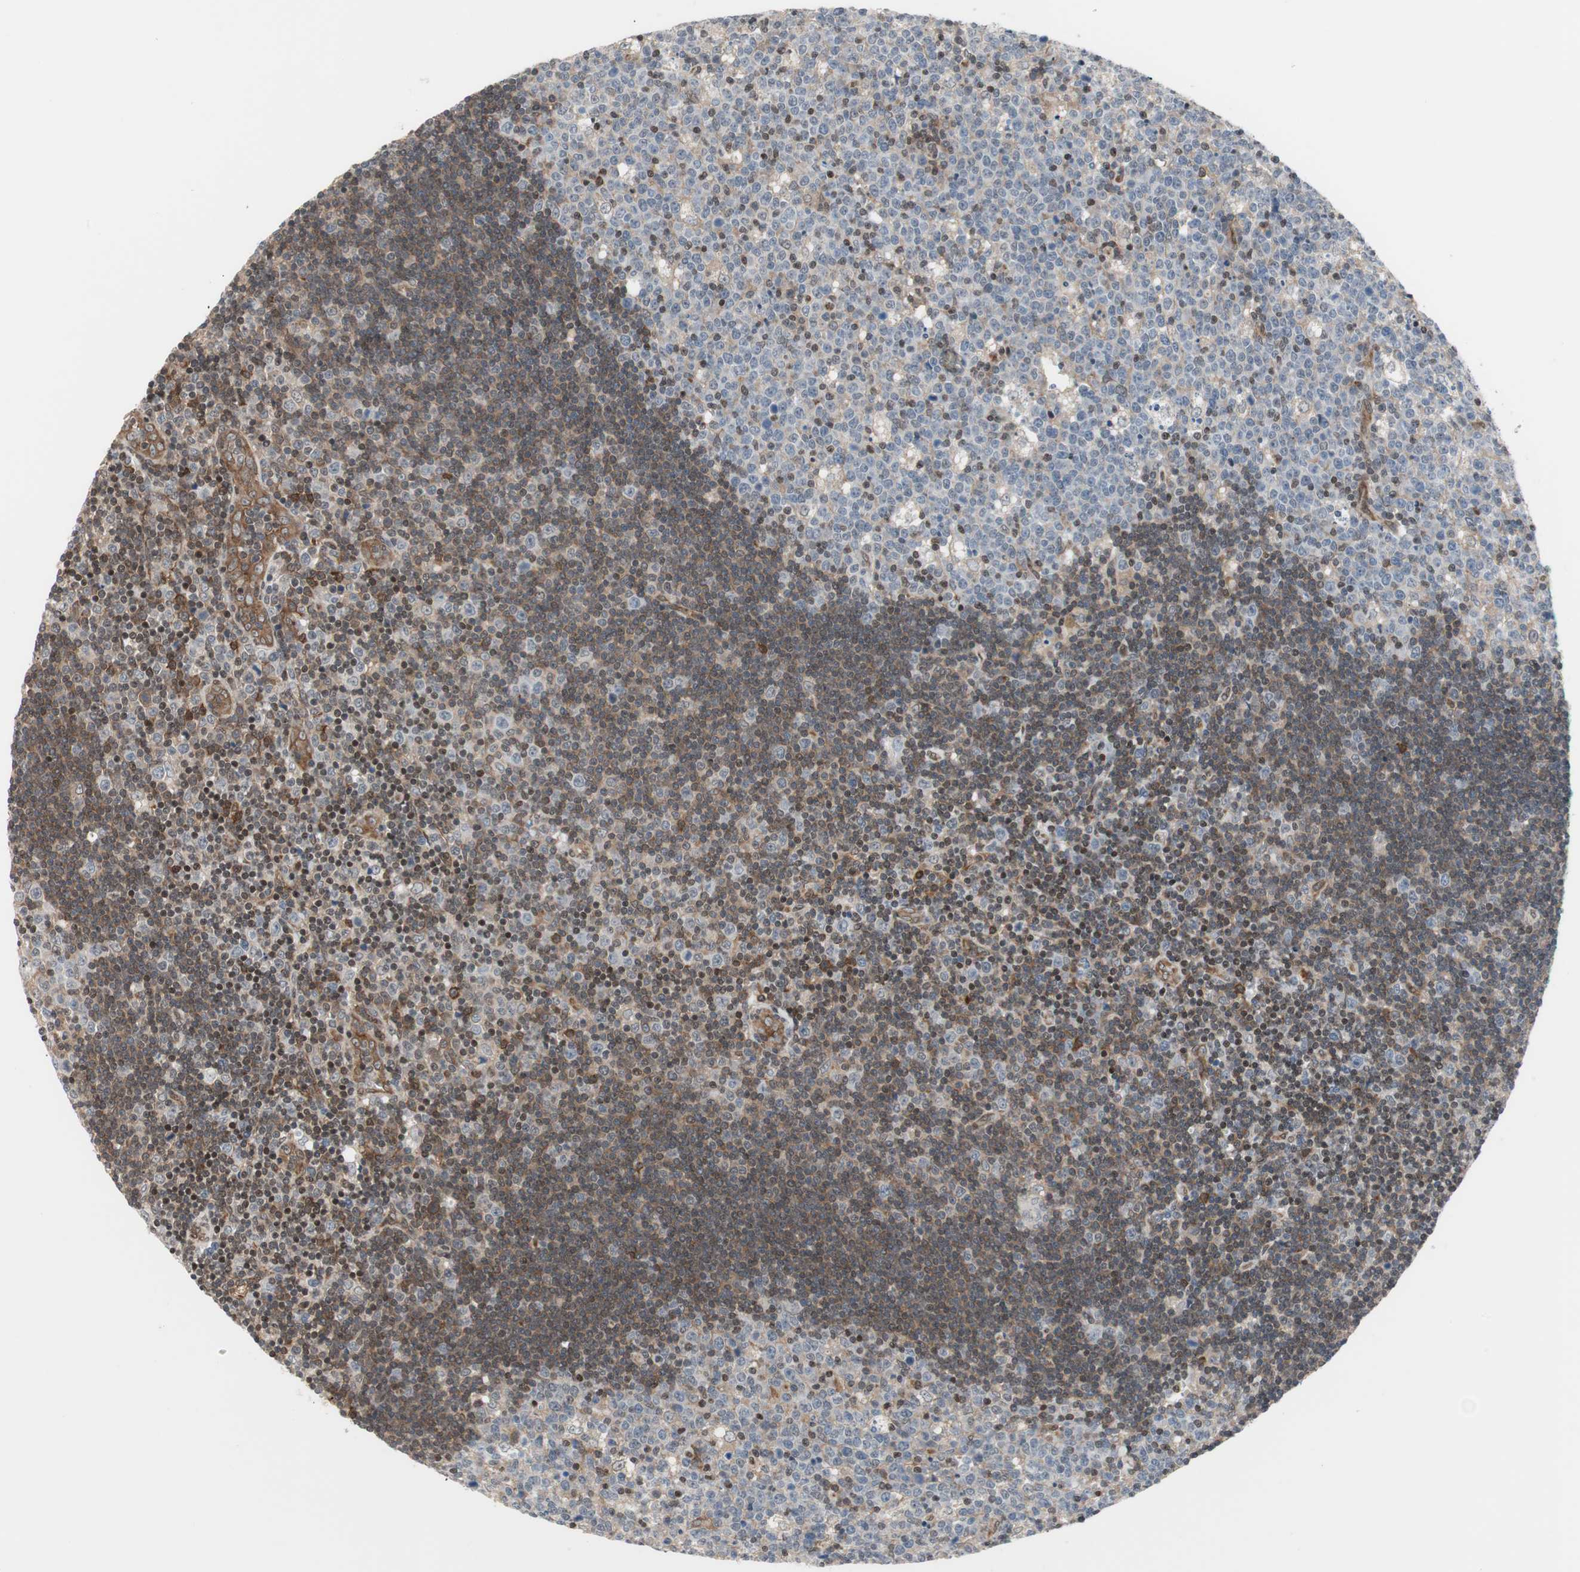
{"staining": {"intensity": "weak", "quantity": "<25%", "location": "cytoplasmic/membranous"}, "tissue": "lymph node", "cell_type": "Germinal center cells", "image_type": "normal", "snomed": [{"axis": "morphology", "description": "Normal tissue, NOS"}, {"axis": "topography", "description": "Lymph node"}, {"axis": "topography", "description": "Salivary gland"}], "caption": "DAB immunohistochemical staining of normal lymph node displays no significant staining in germinal center cells. The staining was performed using DAB (3,3'-diaminobenzidine) to visualize the protein expression in brown, while the nuclei were stained in blue with hematoxylin (Magnification: 20x).", "gene": "ZNF512B", "patient": {"sex": "male", "age": 8}}